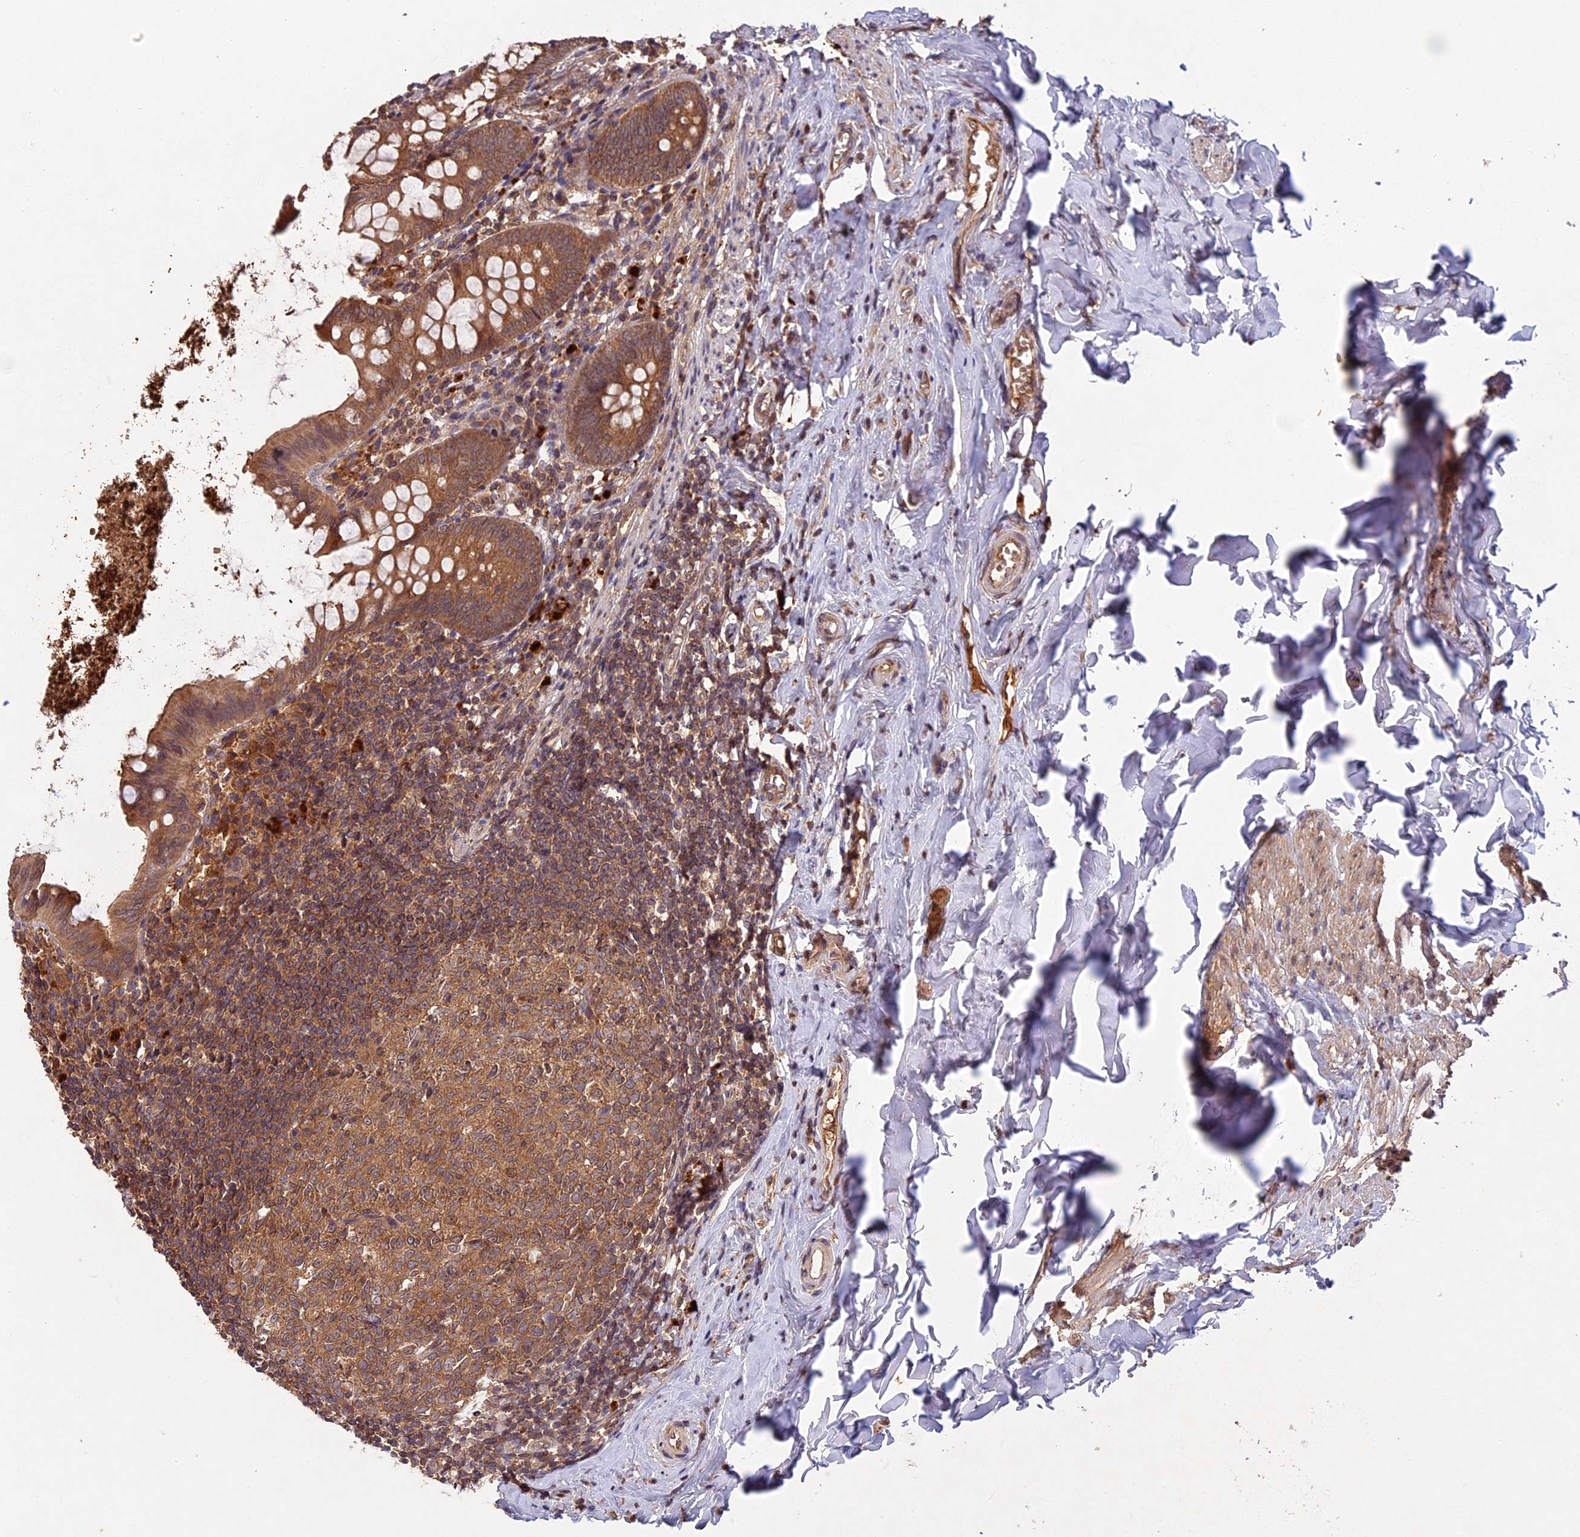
{"staining": {"intensity": "strong", "quantity": ">75%", "location": "cytoplasmic/membranous"}, "tissue": "appendix", "cell_type": "Glandular cells", "image_type": "normal", "snomed": [{"axis": "morphology", "description": "Normal tissue, NOS"}, {"axis": "topography", "description": "Appendix"}], "caption": "Immunohistochemical staining of unremarkable human appendix shows >75% levels of strong cytoplasmic/membranous protein positivity in about >75% of glandular cells. (Brightfield microscopy of DAB IHC at high magnification).", "gene": "CHAC1", "patient": {"sex": "female", "age": 51}}